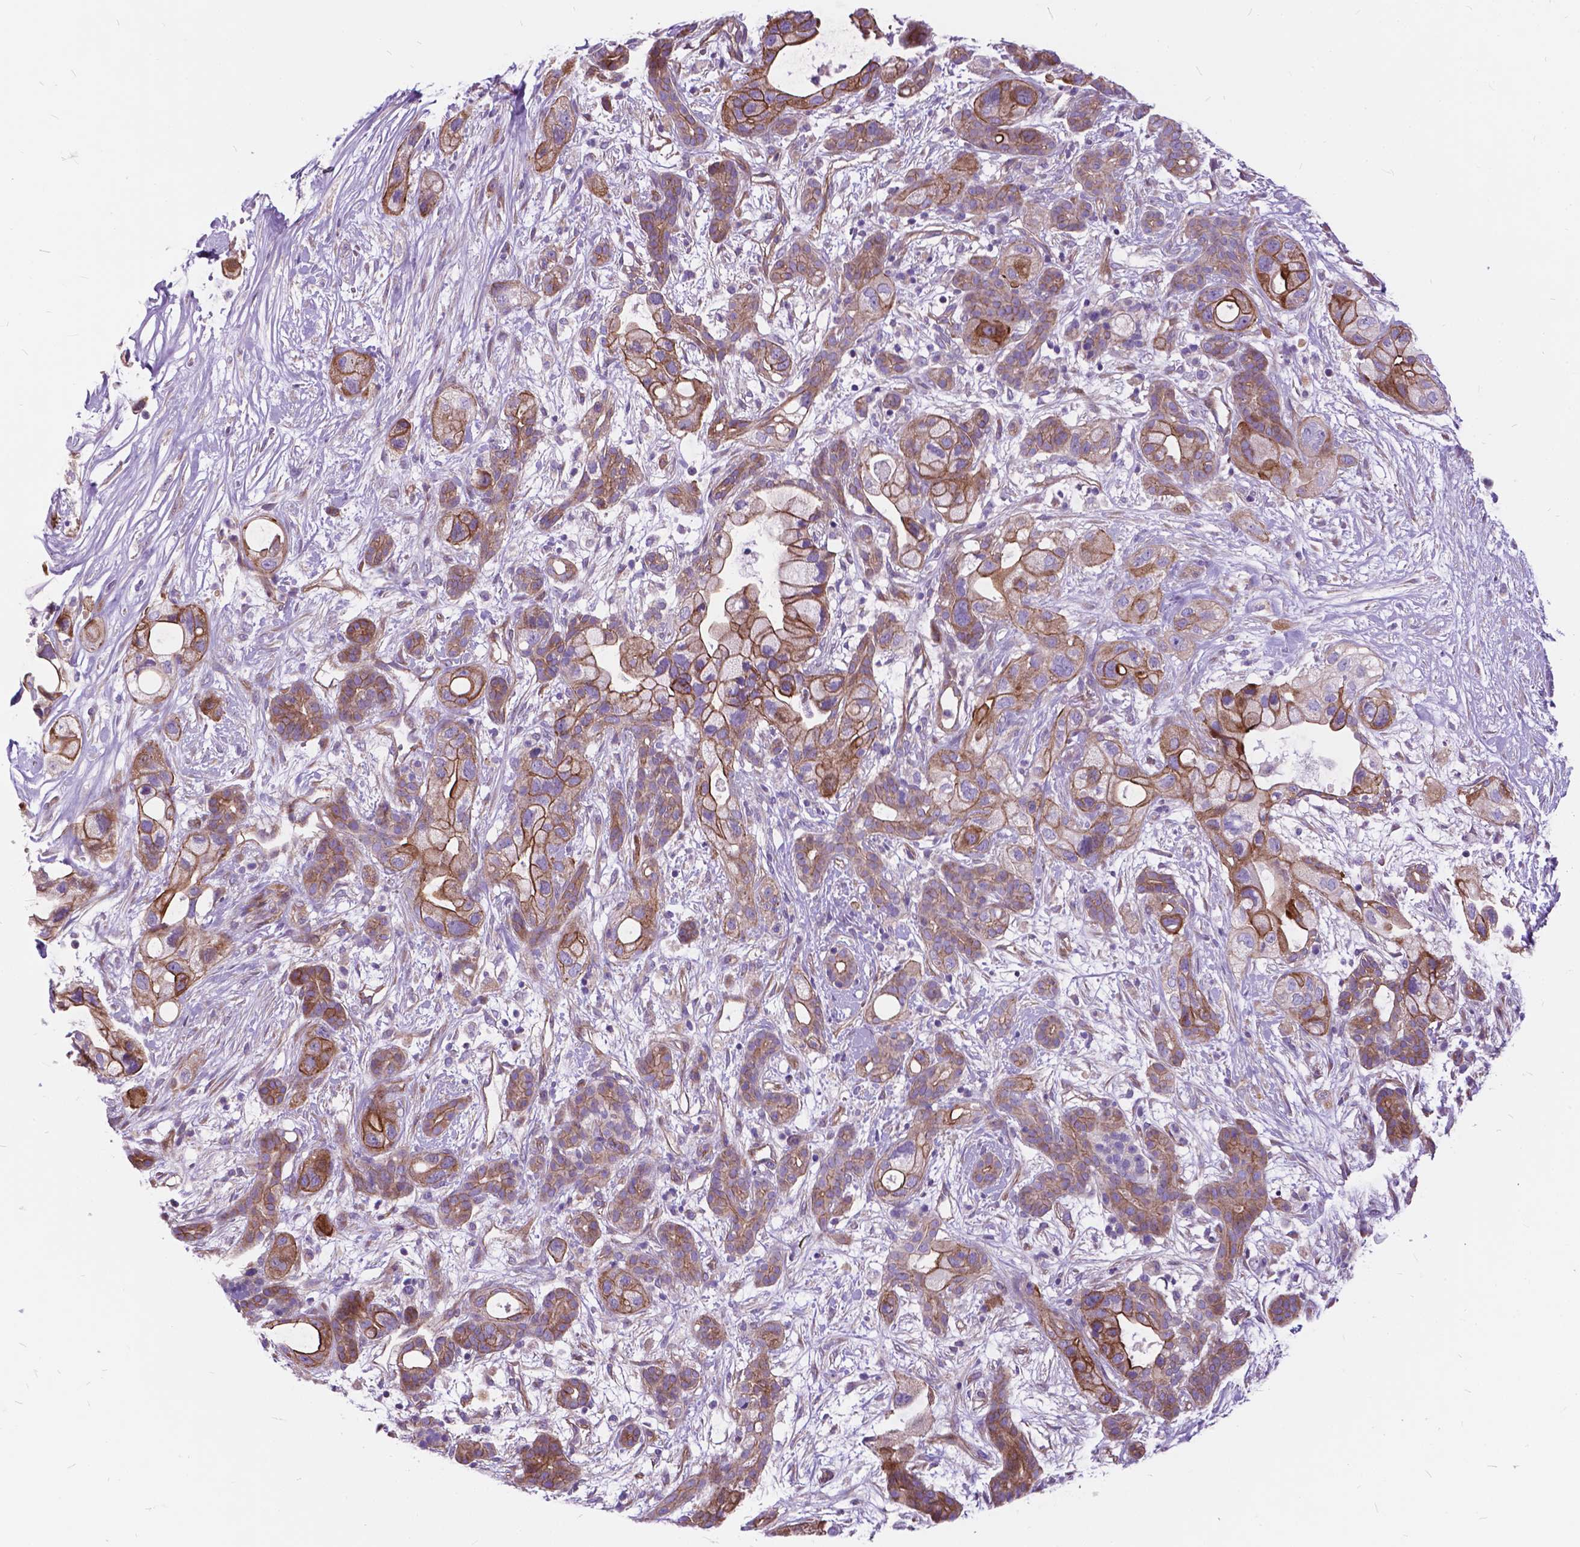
{"staining": {"intensity": "moderate", "quantity": "25%-75%", "location": "cytoplasmic/membranous"}, "tissue": "pancreatic cancer", "cell_type": "Tumor cells", "image_type": "cancer", "snomed": [{"axis": "morphology", "description": "Adenocarcinoma, NOS"}, {"axis": "topography", "description": "Pancreas"}], "caption": "Brown immunohistochemical staining in human pancreatic cancer (adenocarcinoma) displays moderate cytoplasmic/membranous expression in approximately 25%-75% of tumor cells. The protein is stained brown, and the nuclei are stained in blue (DAB IHC with brightfield microscopy, high magnification).", "gene": "FLT4", "patient": {"sex": "male", "age": 44}}